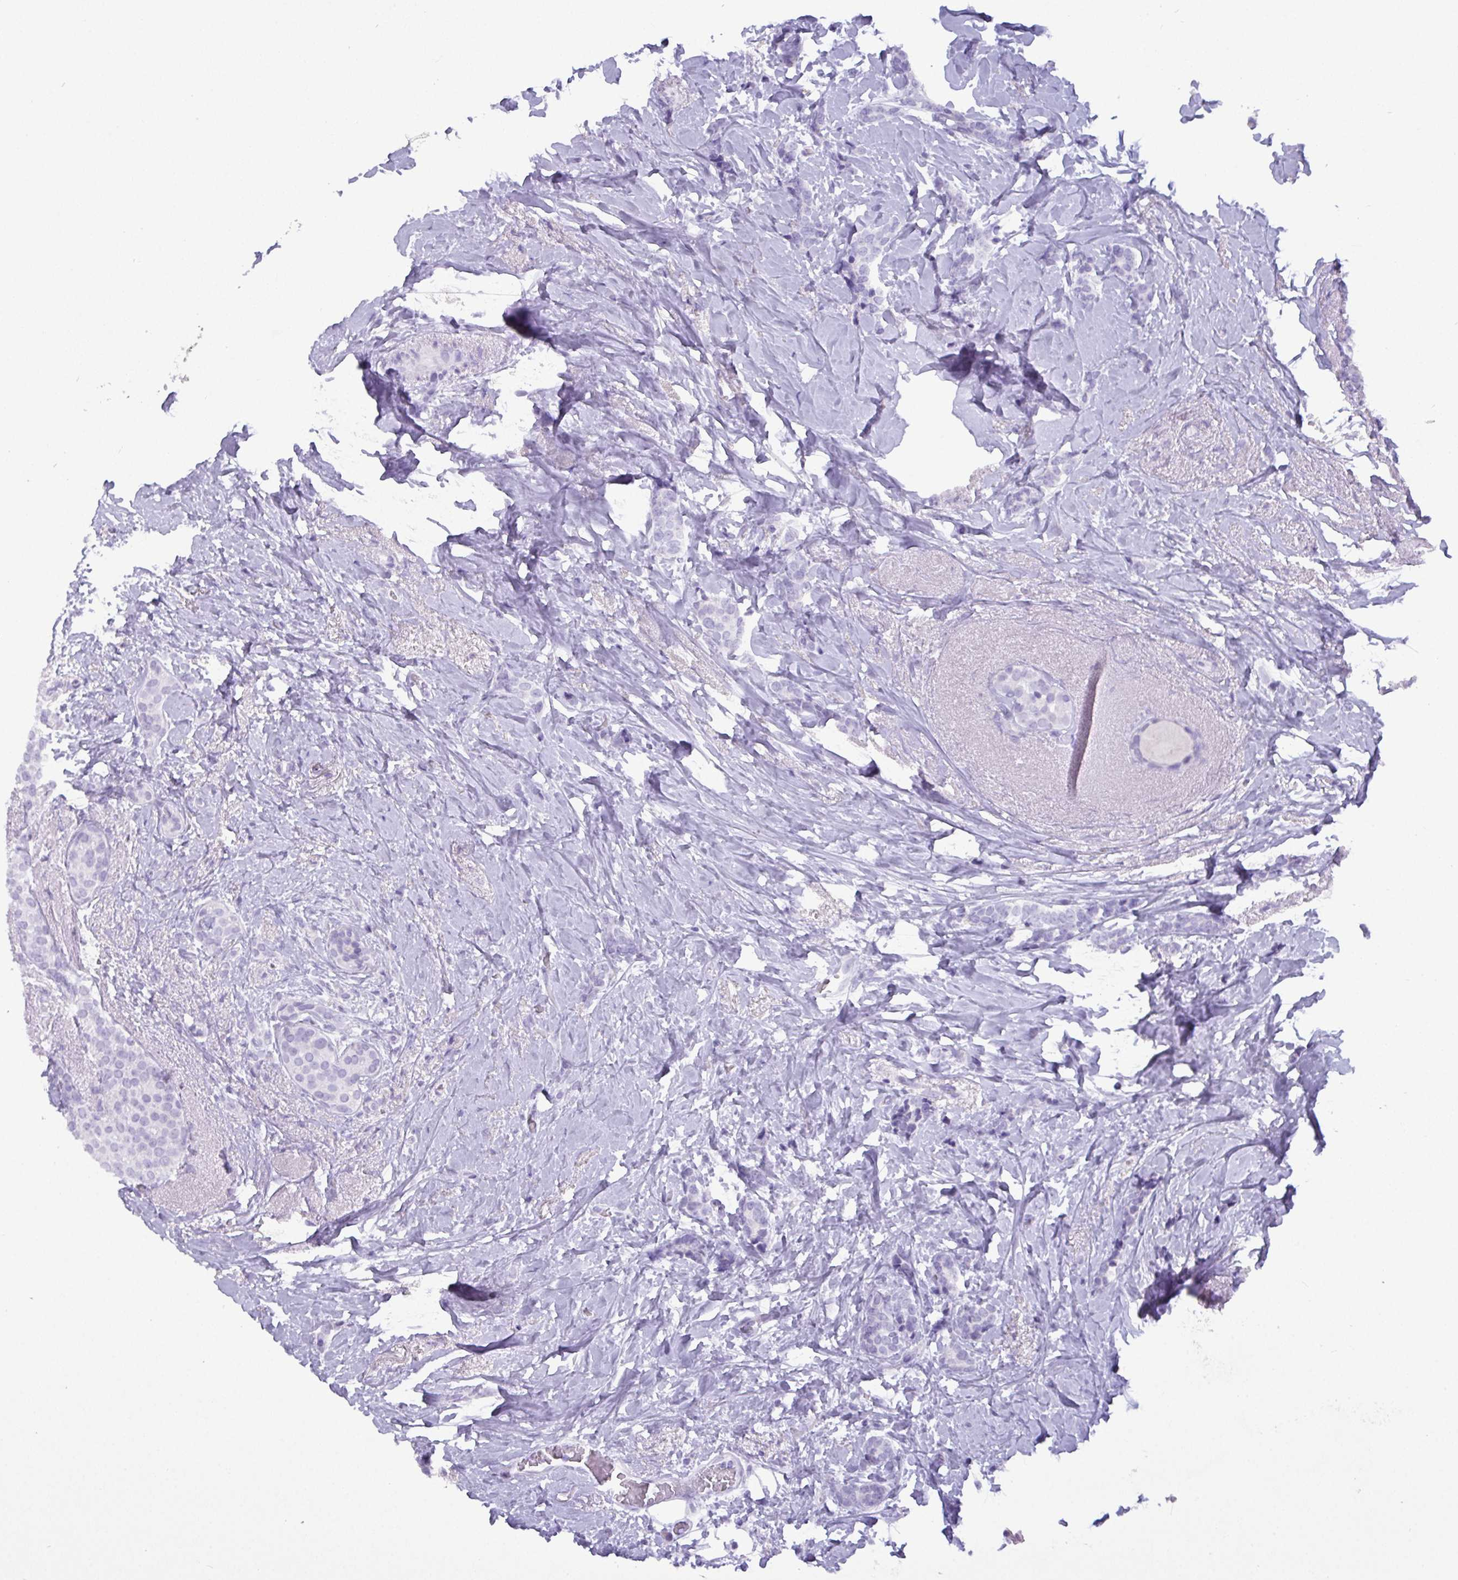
{"staining": {"intensity": "negative", "quantity": "none", "location": "none"}, "tissue": "breast cancer", "cell_type": "Tumor cells", "image_type": "cancer", "snomed": [{"axis": "morphology", "description": "Normal tissue, NOS"}, {"axis": "morphology", "description": "Duct carcinoma"}, {"axis": "topography", "description": "Breast"}], "caption": "DAB immunohistochemical staining of breast cancer demonstrates no significant staining in tumor cells.", "gene": "C4orf33", "patient": {"sex": "female", "age": 77}}